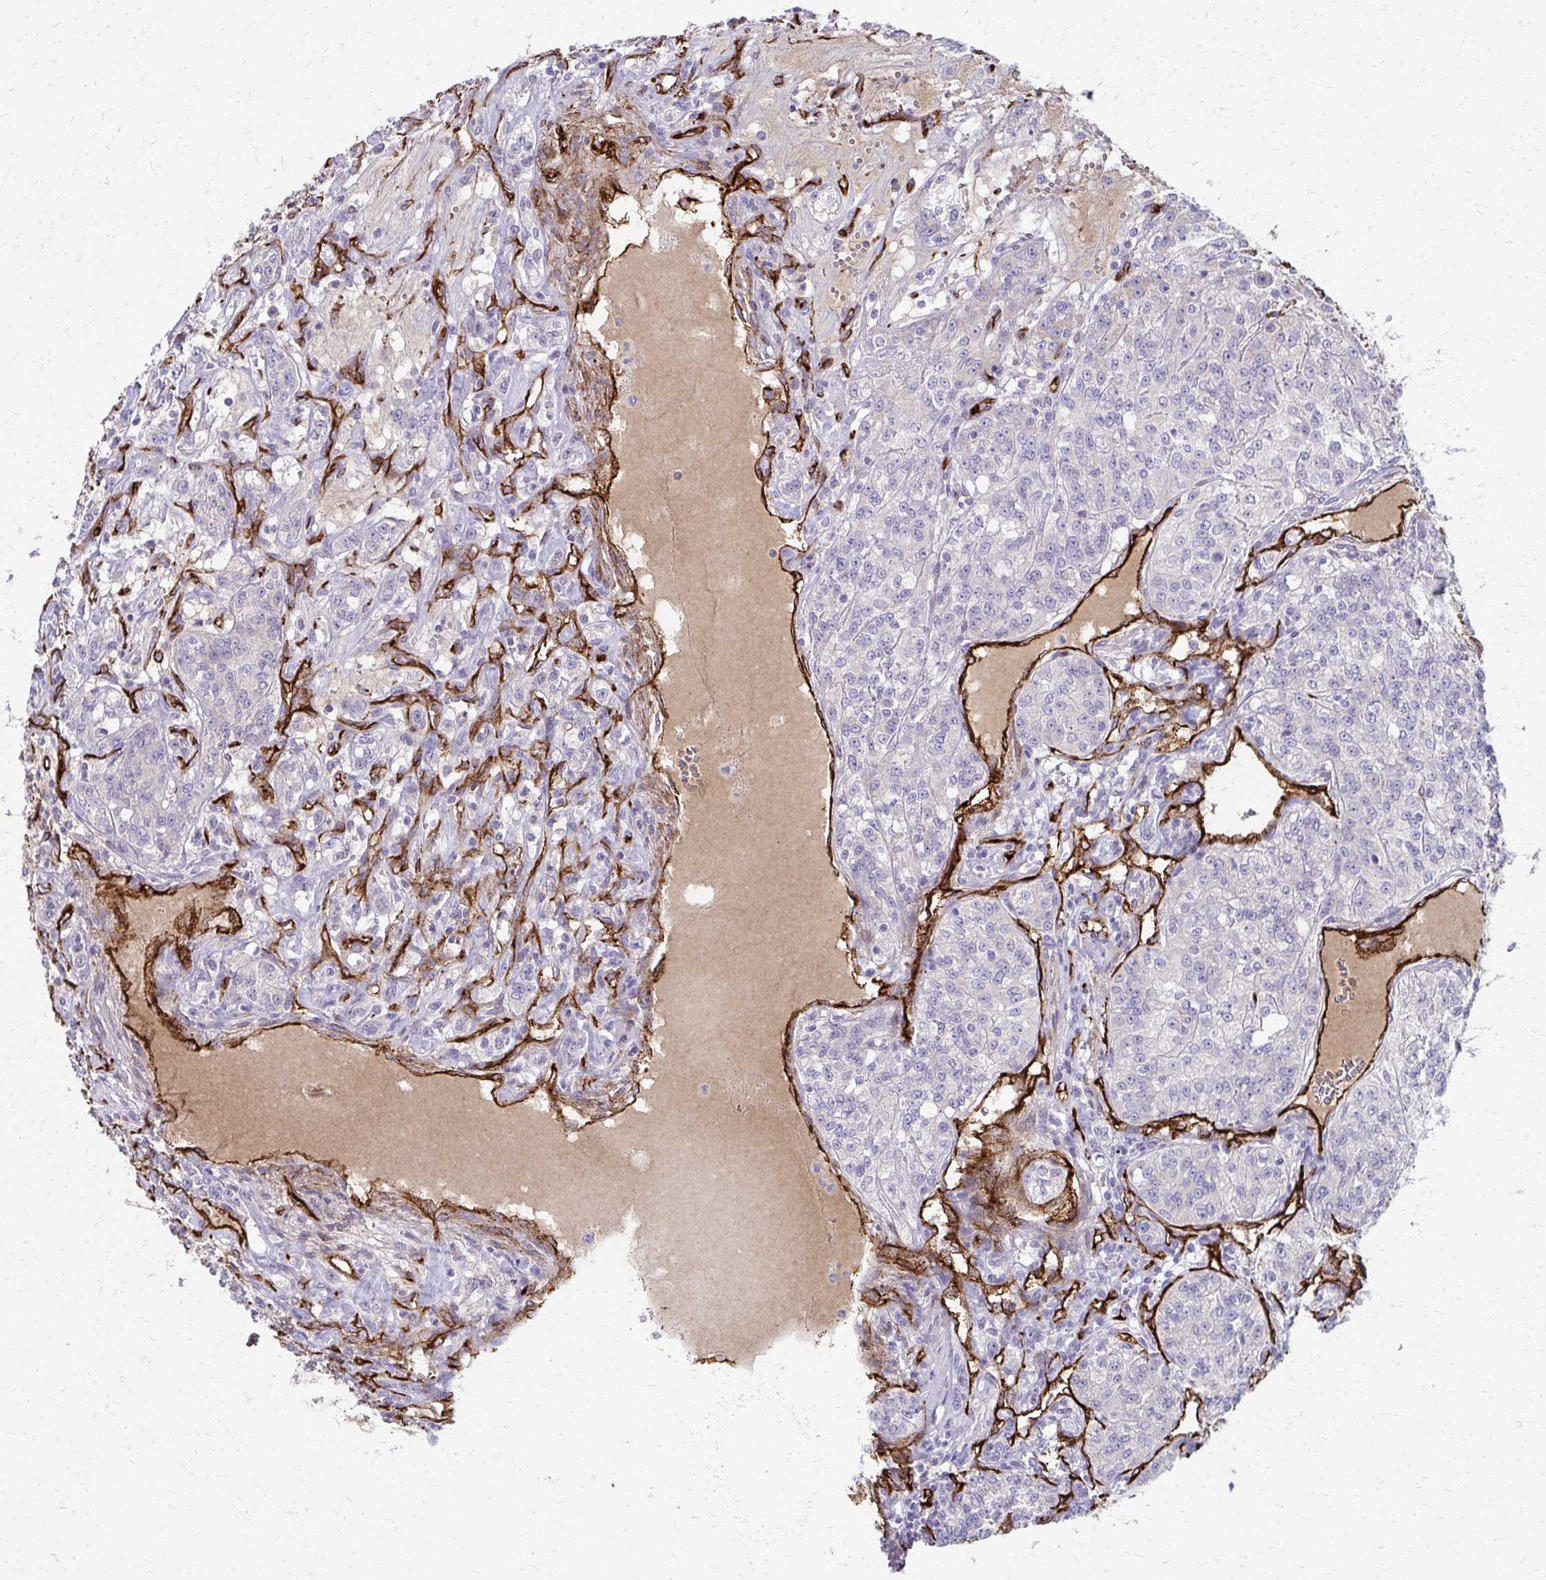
{"staining": {"intensity": "negative", "quantity": "none", "location": "none"}, "tissue": "renal cancer", "cell_type": "Tumor cells", "image_type": "cancer", "snomed": [{"axis": "morphology", "description": "Adenocarcinoma, NOS"}, {"axis": "topography", "description": "Kidney"}], "caption": "The immunohistochemistry histopathology image has no significant positivity in tumor cells of renal adenocarcinoma tissue. (Brightfield microscopy of DAB IHC at high magnification).", "gene": "ADIPOQ", "patient": {"sex": "female", "age": 63}}